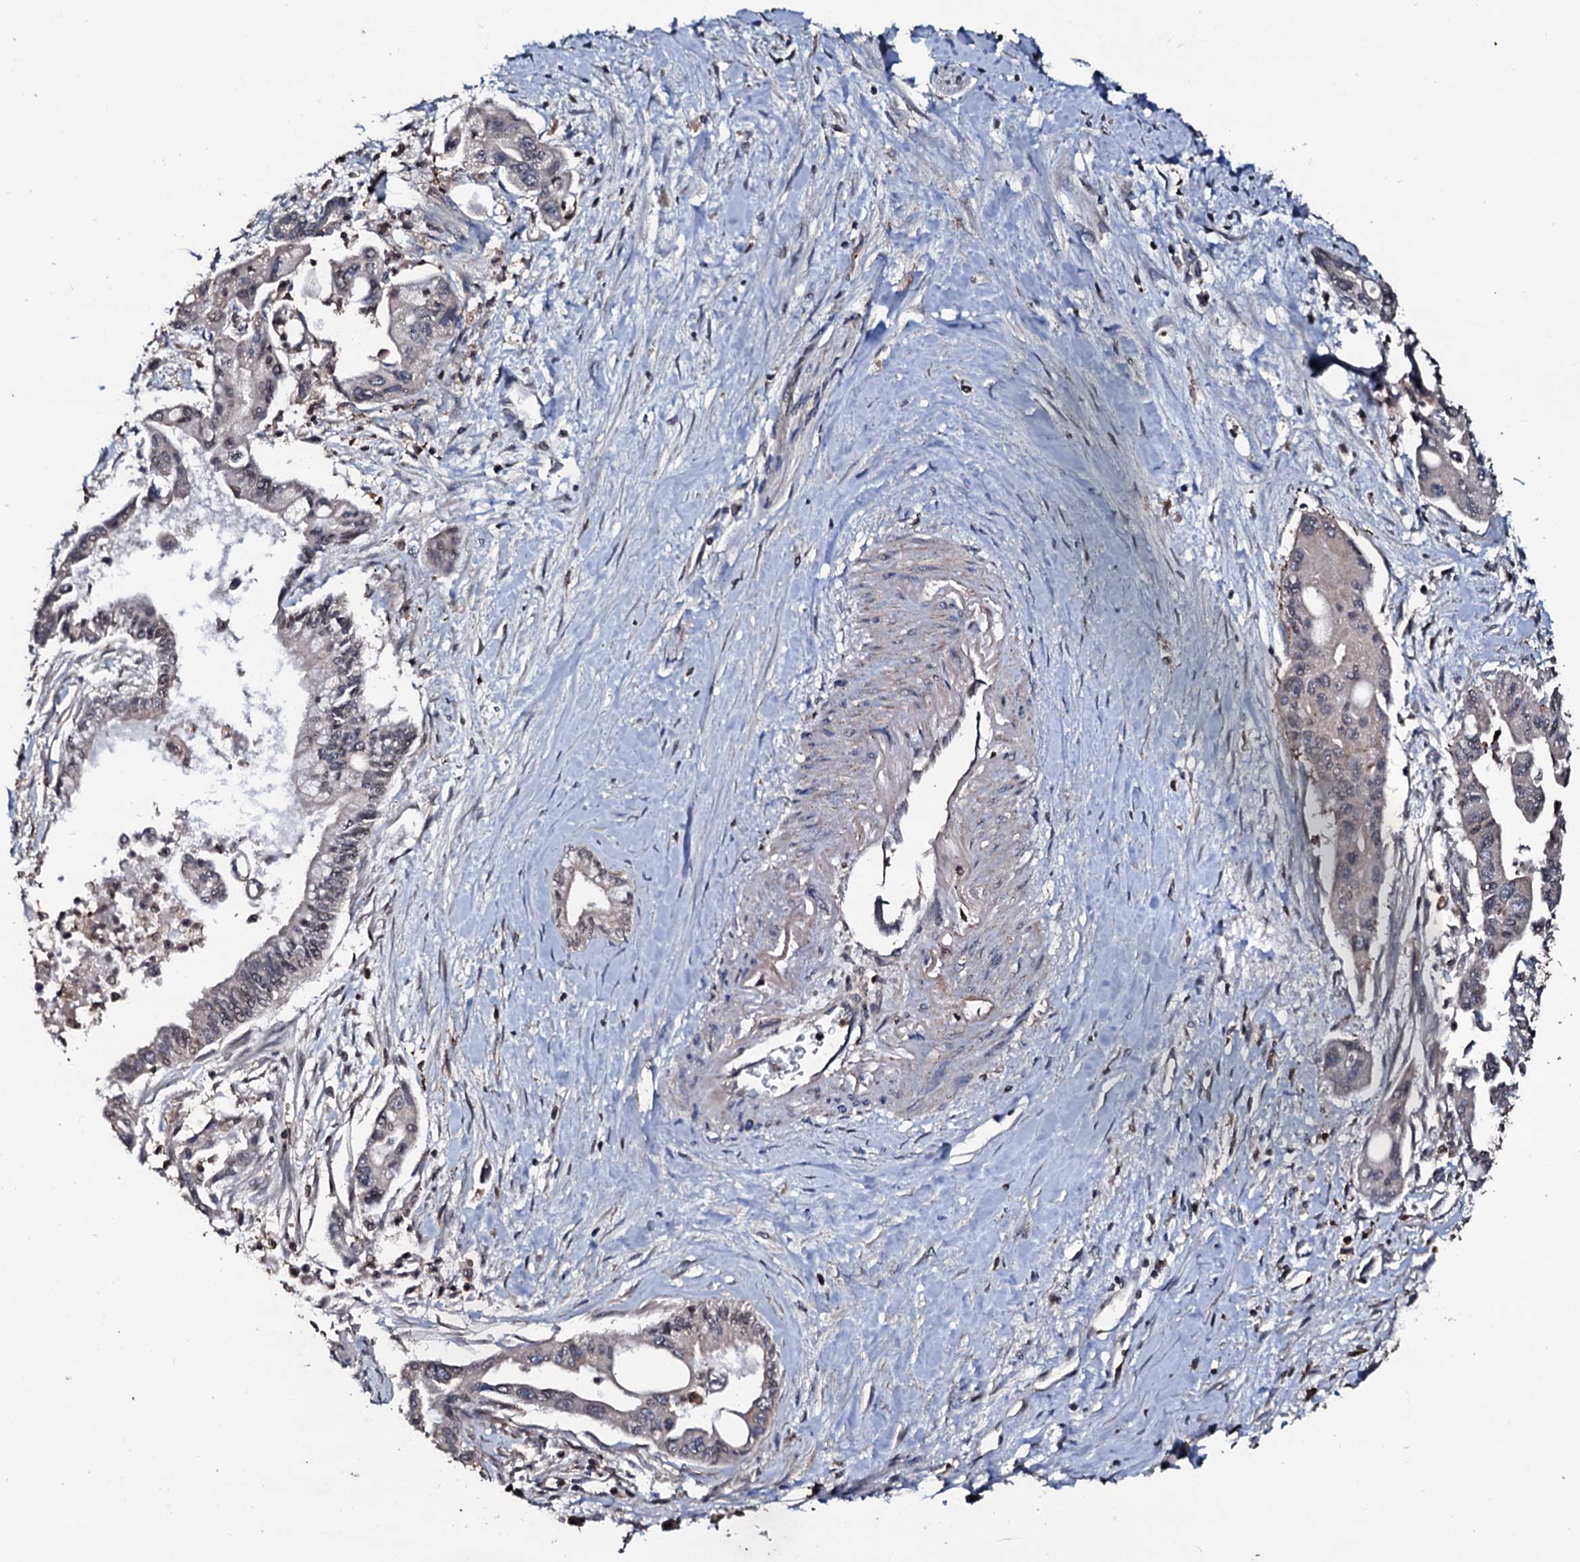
{"staining": {"intensity": "negative", "quantity": "none", "location": "none"}, "tissue": "pancreatic cancer", "cell_type": "Tumor cells", "image_type": "cancer", "snomed": [{"axis": "morphology", "description": "Adenocarcinoma, NOS"}, {"axis": "topography", "description": "Pancreas"}], "caption": "High power microscopy histopathology image of an immunohistochemistry photomicrograph of pancreatic cancer (adenocarcinoma), revealing no significant expression in tumor cells. The staining was performed using DAB to visualize the protein expression in brown, while the nuclei were stained in blue with hematoxylin (Magnification: 20x).", "gene": "SDHAF2", "patient": {"sex": "male", "age": 70}}